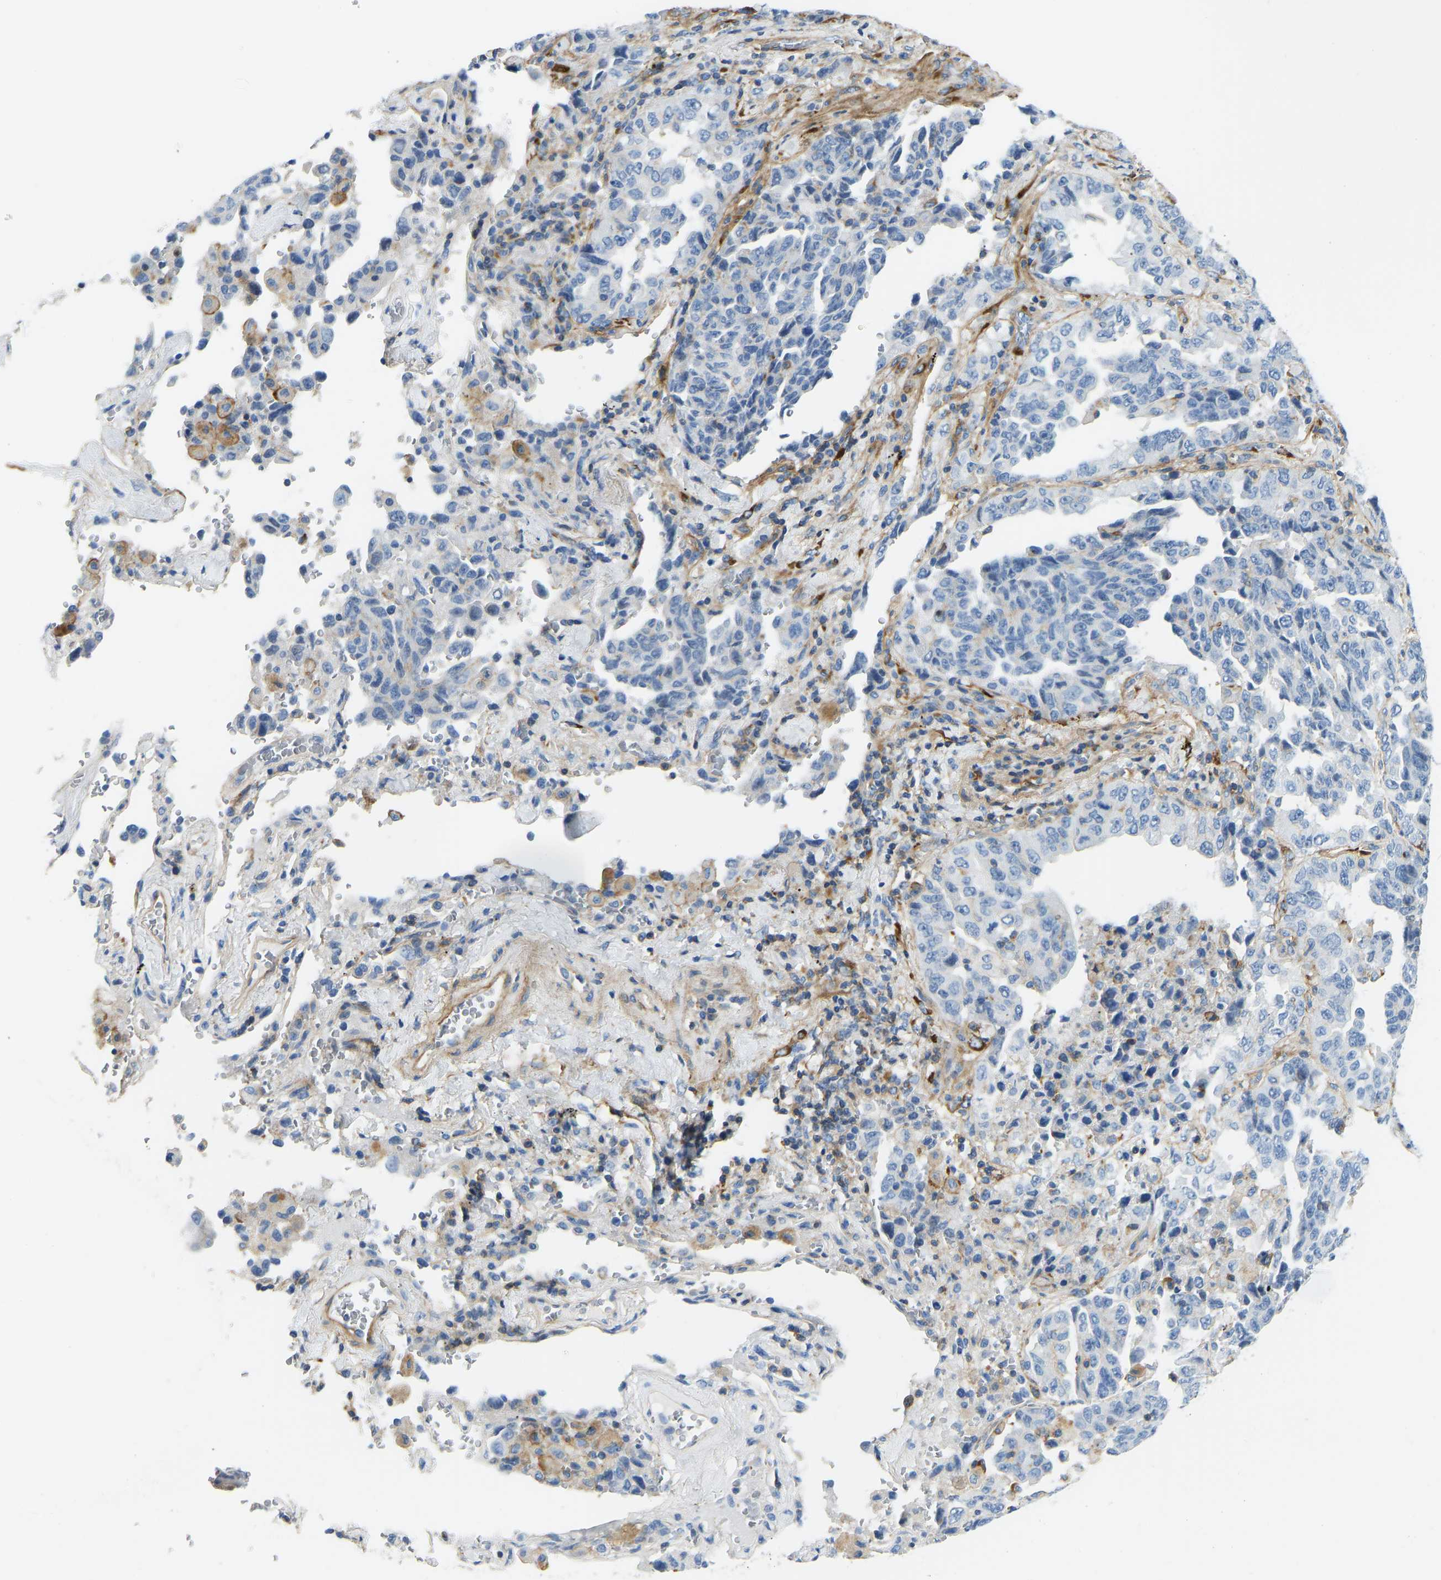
{"staining": {"intensity": "negative", "quantity": "none", "location": "none"}, "tissue": "lung cancer", "cell_type": "Tumor cells", "image_type": "cancer", "snomed": [{"axis": "morphology", "description": "Adenocarcinoma, NOS"}, {"axis": "topography", "description": "Lung"}], "caption": "The IHC micrograph has no significant expression in tumor cells of lung cancer tissue.", "gene": "COL15A1", "patient": {"sex": "female", "age": 51}}